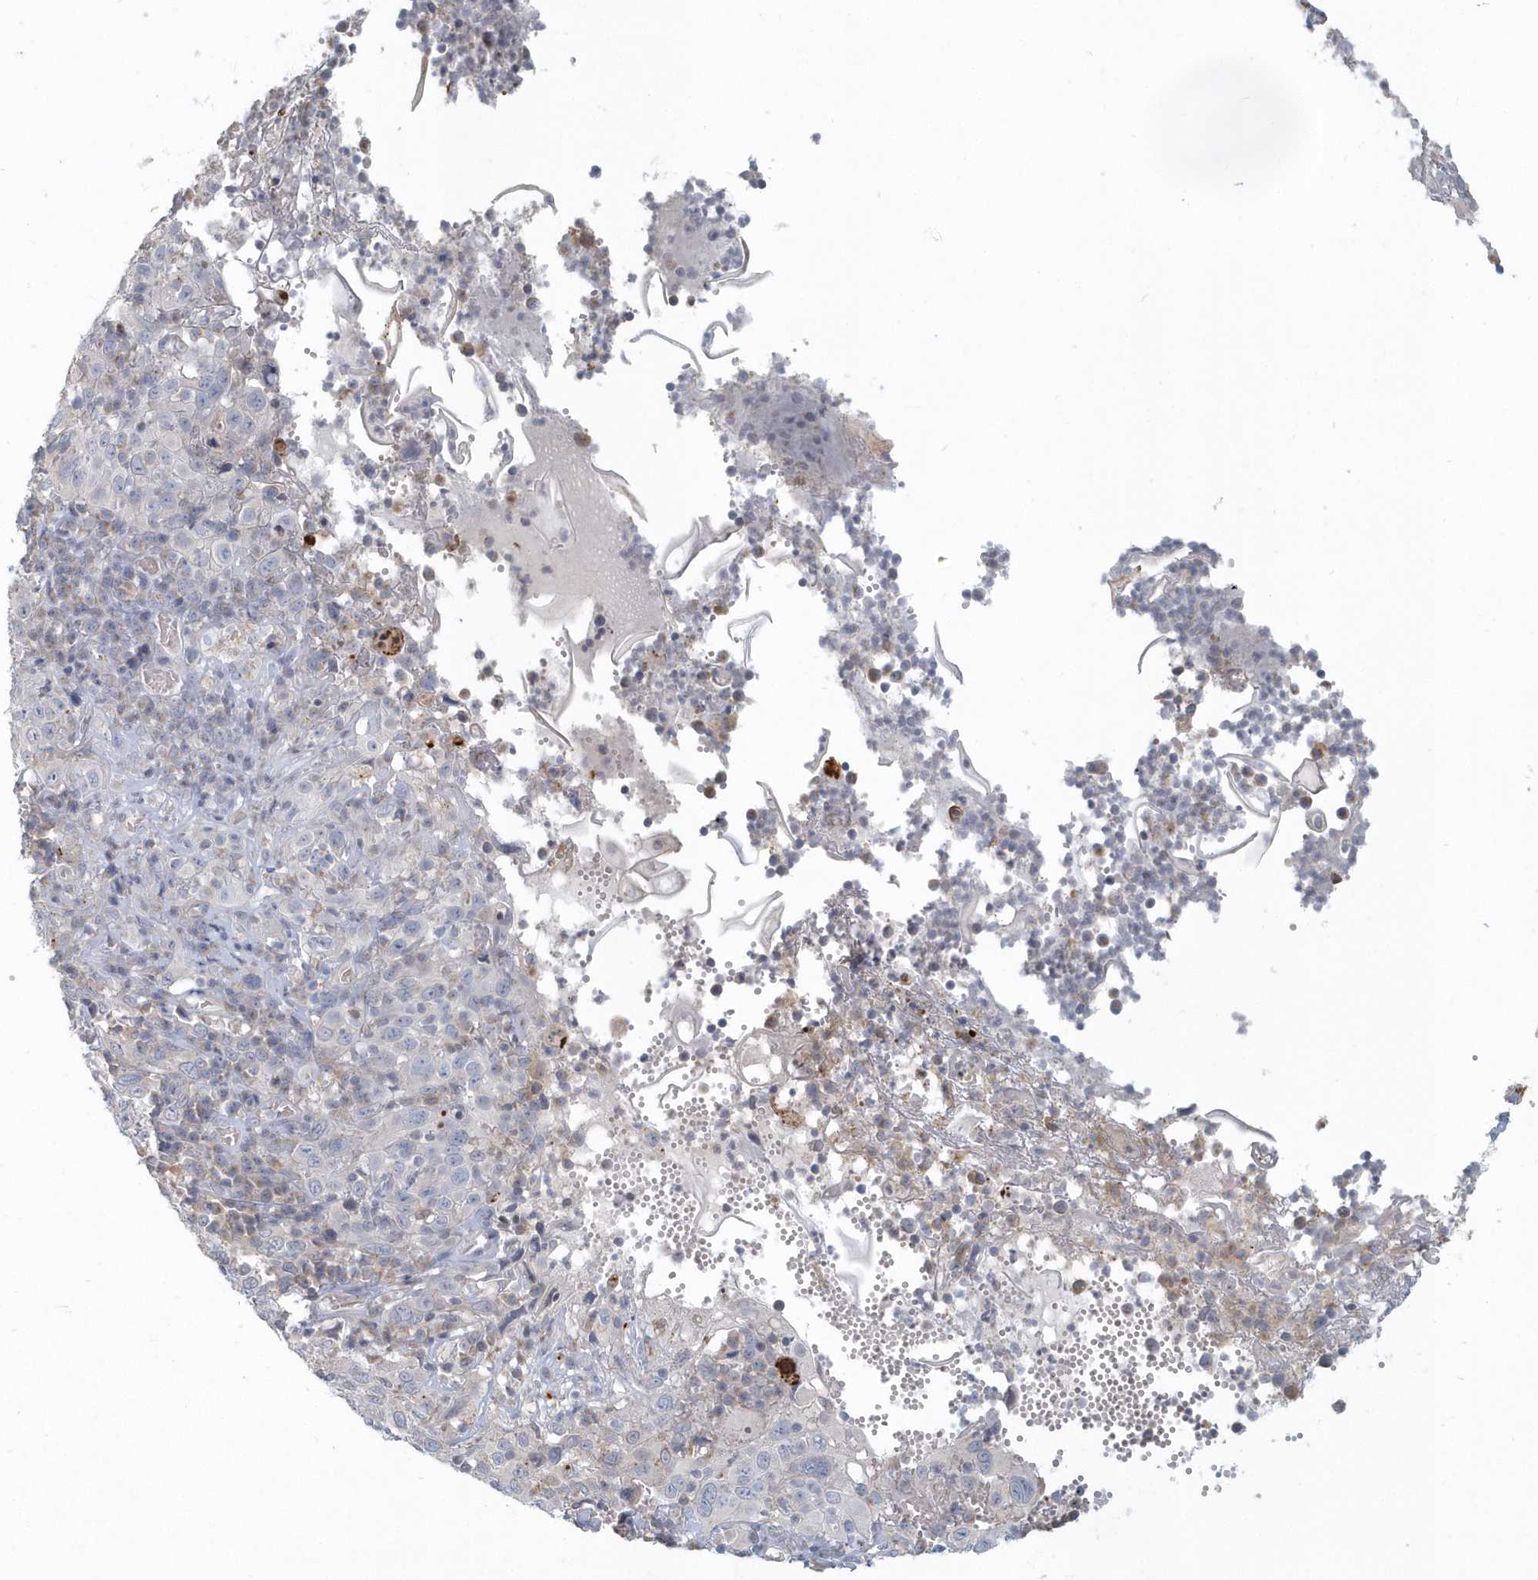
{"staining": {"intensity": "negative", "quantity": "none", "location": "none"}, "tissue": "cervical cancer", "cell_type": "Tumor cells", "image_type": "cancer", "snomed": [{"axis": "morphology", "description": "Squamous cell carcinoma, NOS"}, {"axis": "topography", "description": "Cervix"}], "caption": "Cervical cancer (squamous cell carcinoma) was stained to show a protein in brown. There is no significant staining in tumor cells.", "gene": "NAPB", "patient": {"sex": "female", "age": 46}}